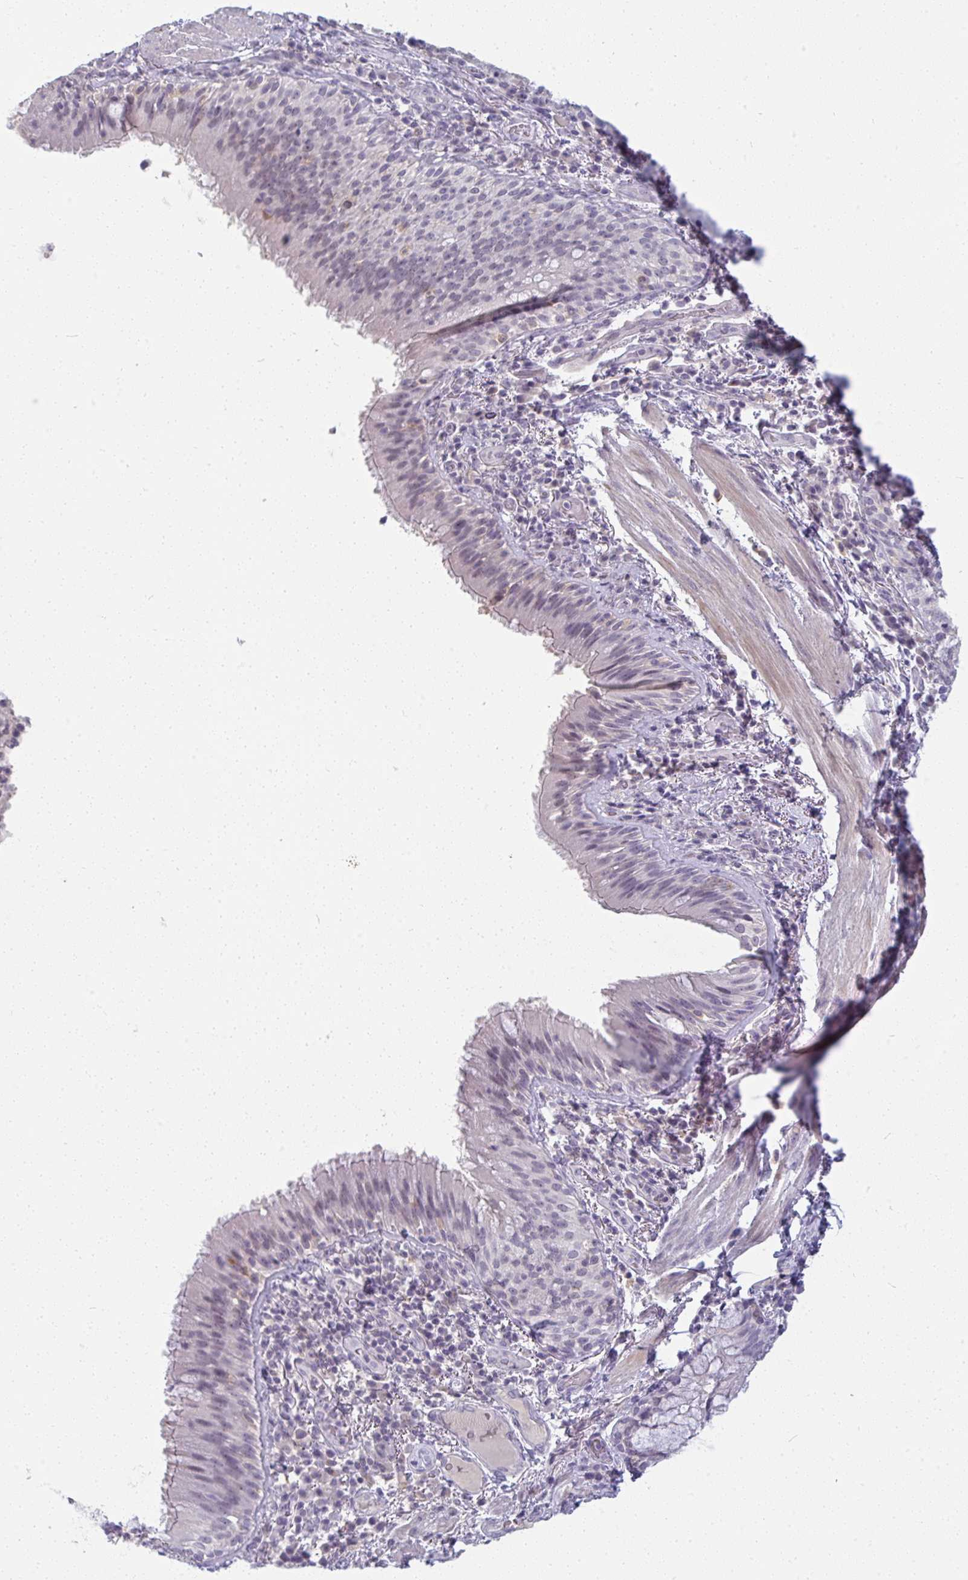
{"staining": {"intensity": "weak", "quantity": "<25%", "location": "nuclear"}, "tissue": "bronchus", "cell_type": "Respiratory epithelial cells", "image_type": "normal", "snomed": [{"axis": "morphology", "description": "Normal tissue, NOS"}, {"axis": "topography", "description": "Cartilage tissue"}, {"axis": "topography", "description": "Bronchus"}], "caption": "IHC photomicrograph of normal bronchus: bronchus stained with DAB exhibits no significant protein positivity in respiratory epithelial cells. (Brightfield microscopy of DAB (3,3'-diaminobenzidine) immunohistochemistry at high magnification).", "gene": "PPFIA4", "patient": {"sex": "male", "age": 56}}